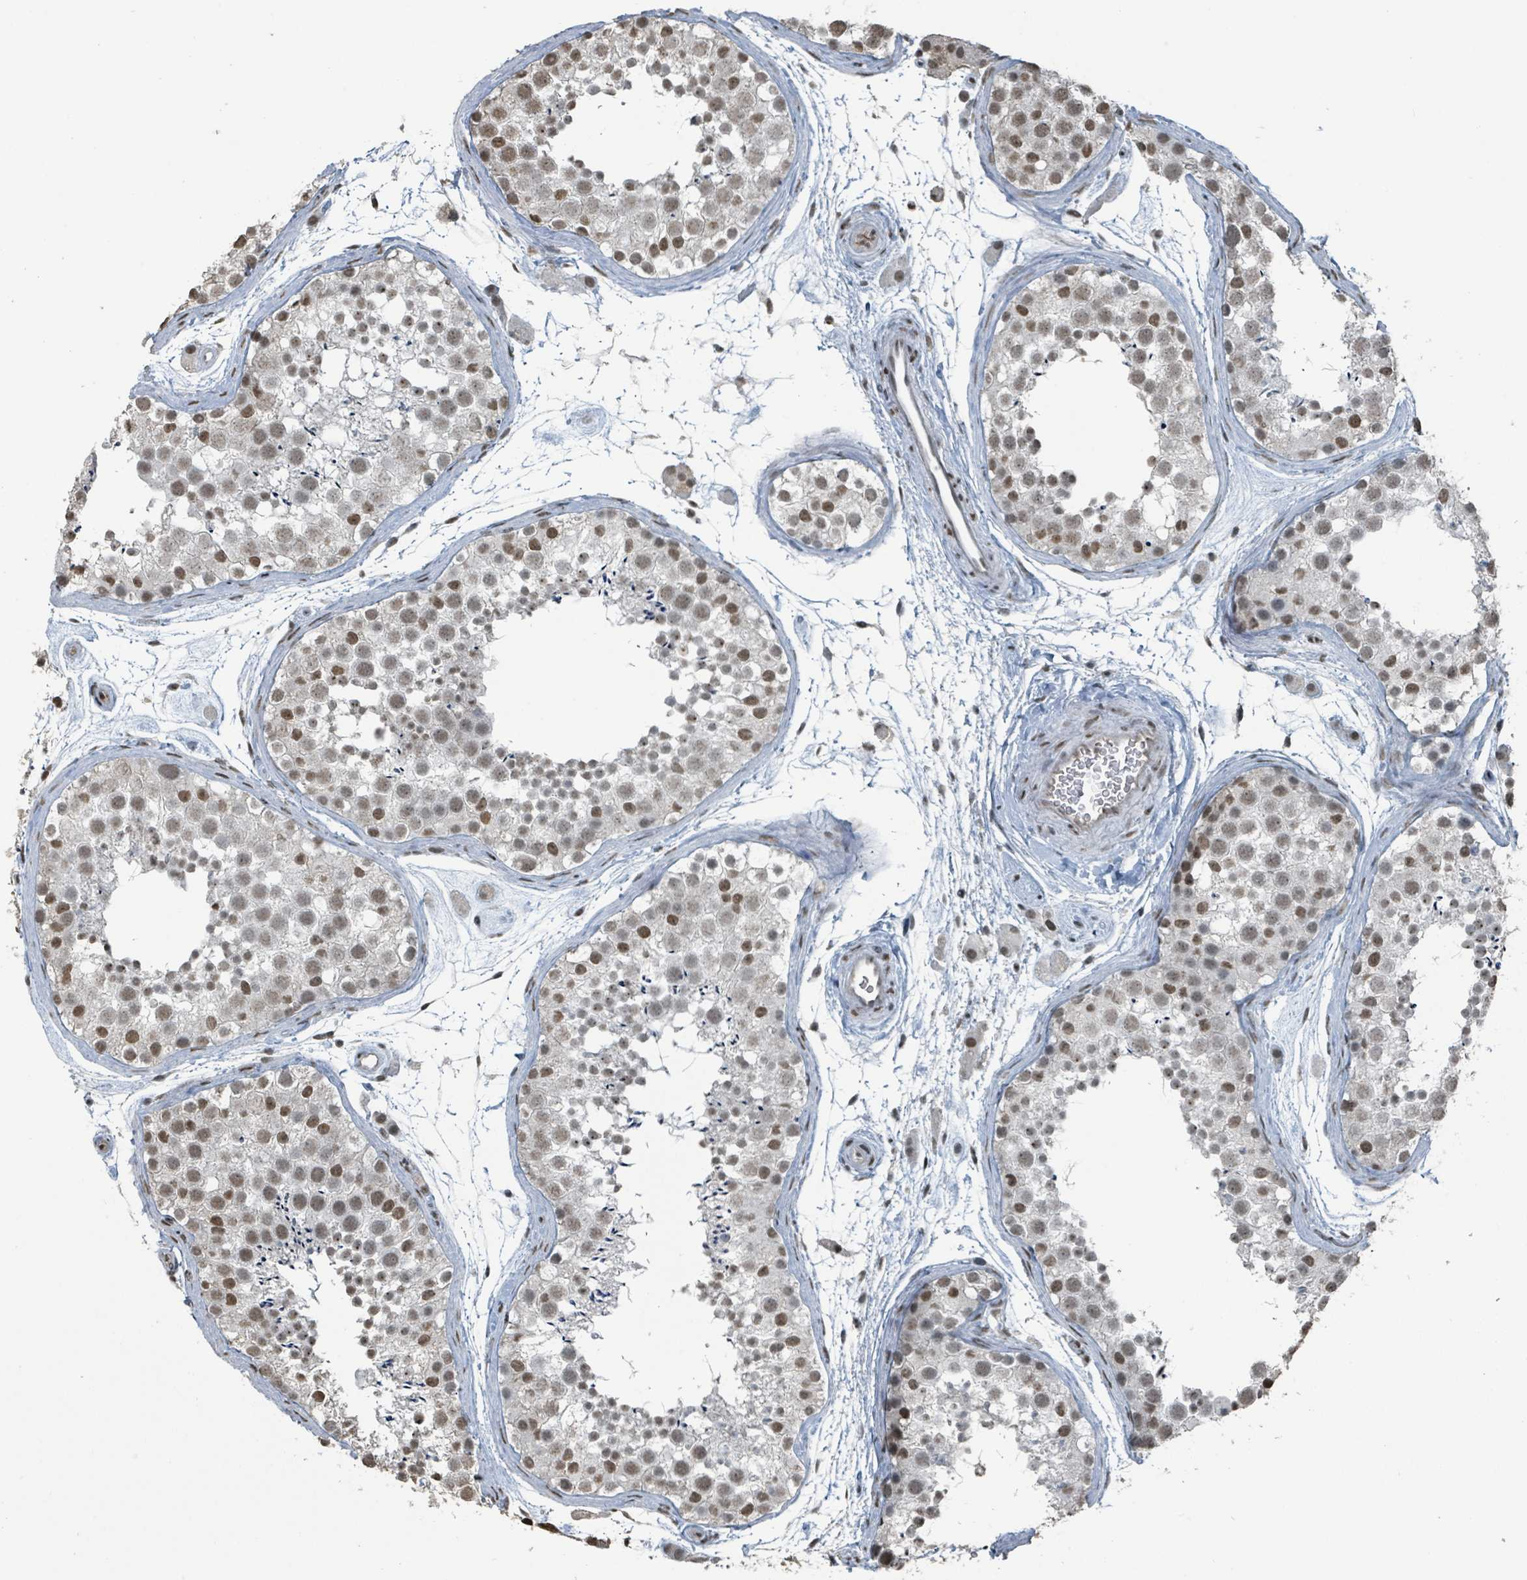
{"staining": {"intensity": "moderate", "quantity": ">75%", "location": "nuclear"}, "tissue": "testis", "cell_type": "Cells in seminiferous ducts", "image_type": "normal", "snomed": [{"axis": "morphology", "description": "Normal tissue, NOS"}, {"axis": "topography", "description": "Testis"}], "caption": "Immunohistochemical staining of normal testis exhibits medium levels of moderate nuclear expression in about >75% of cells in seminiferous ducts.", "gene": "PHIP", "patient": {"sex": "male", "age": 41}}